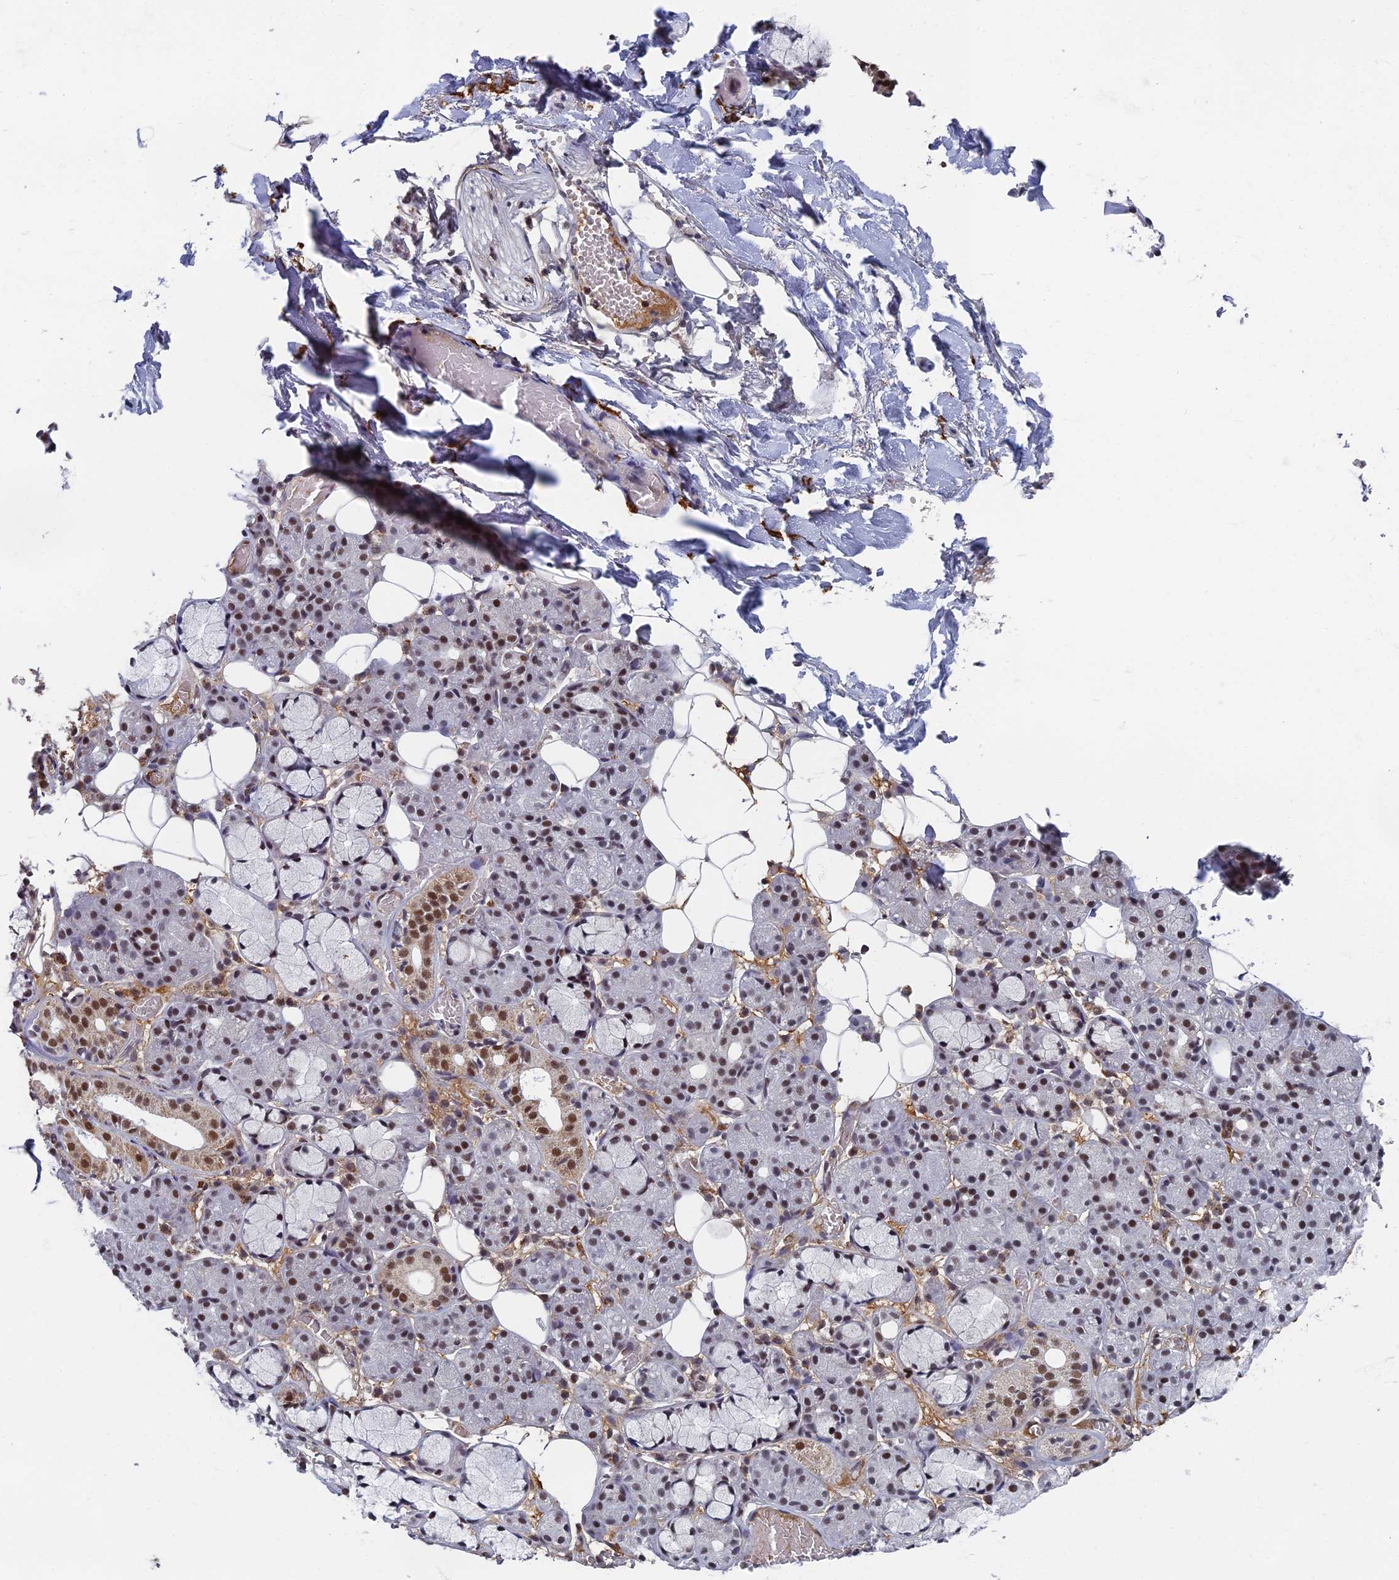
{"staining": {"intensity": "moderate", "quantity": "25%-75%", "location": "cytoplasmic/membranous,nuclear"}, "tissue": "salivary gland", "cell_type": "Glandular cells", "image_type": "normal", "snomed": [{"axis": "morphology", "description": "Normal tissue, NOS"}, {"axis": "topography", "description": "Salivary gland"}], "caption": "An immunohistochemistry micrograph of unremarkable tissue is shown. Protein staining in brown shows moderate cytoplasmic/membranous,nuclear positivity in salivary gland within glandular cells.", "gene": "TAF13", "patient": {"sex": "male", "age": 63}}